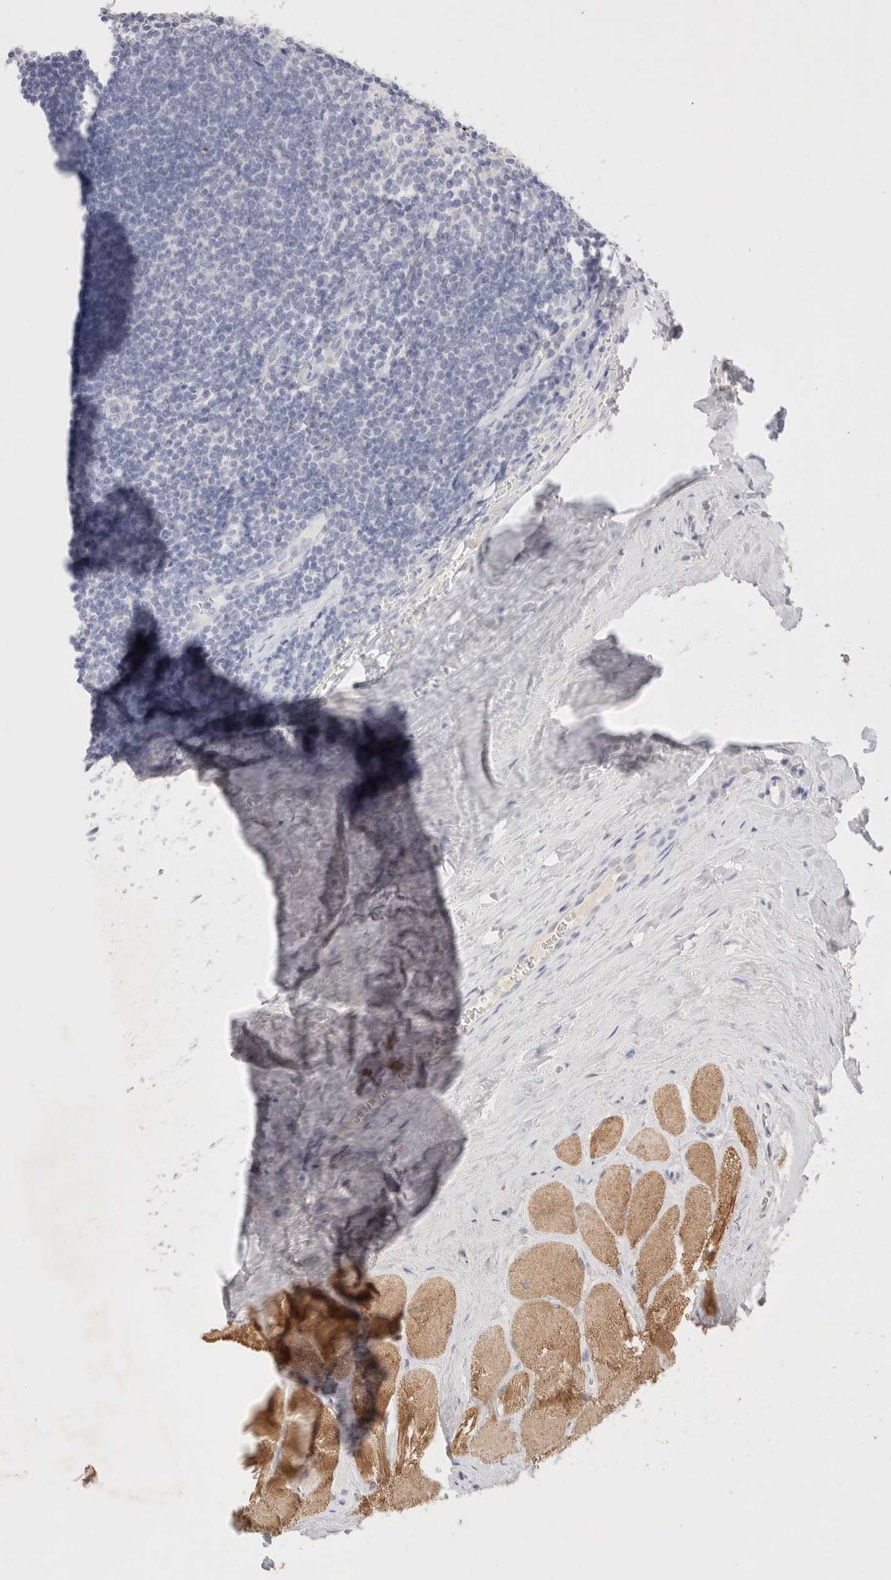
{"staining": {"intensity": "negative", "quantity": "none", "location": "none"}, "tissue": "tonsil", "cell_type": "Germinal center cells", "image_type": "normal", "snomed": [{"axis": "morphology", "description": "Normal tissue, NOS"}, {"axis": "topography", "description": "Tonsil"}], "caption": "The immunohistochemistry (IHC) micrograph has no significant expression in germinal center cells of tonsil. The staining is performed using DAB brown chromogen with nuclei counter-stained in using hematoxylin.", "gene": "EPCAM", "patient": {"sex": "male", "age": 27}}